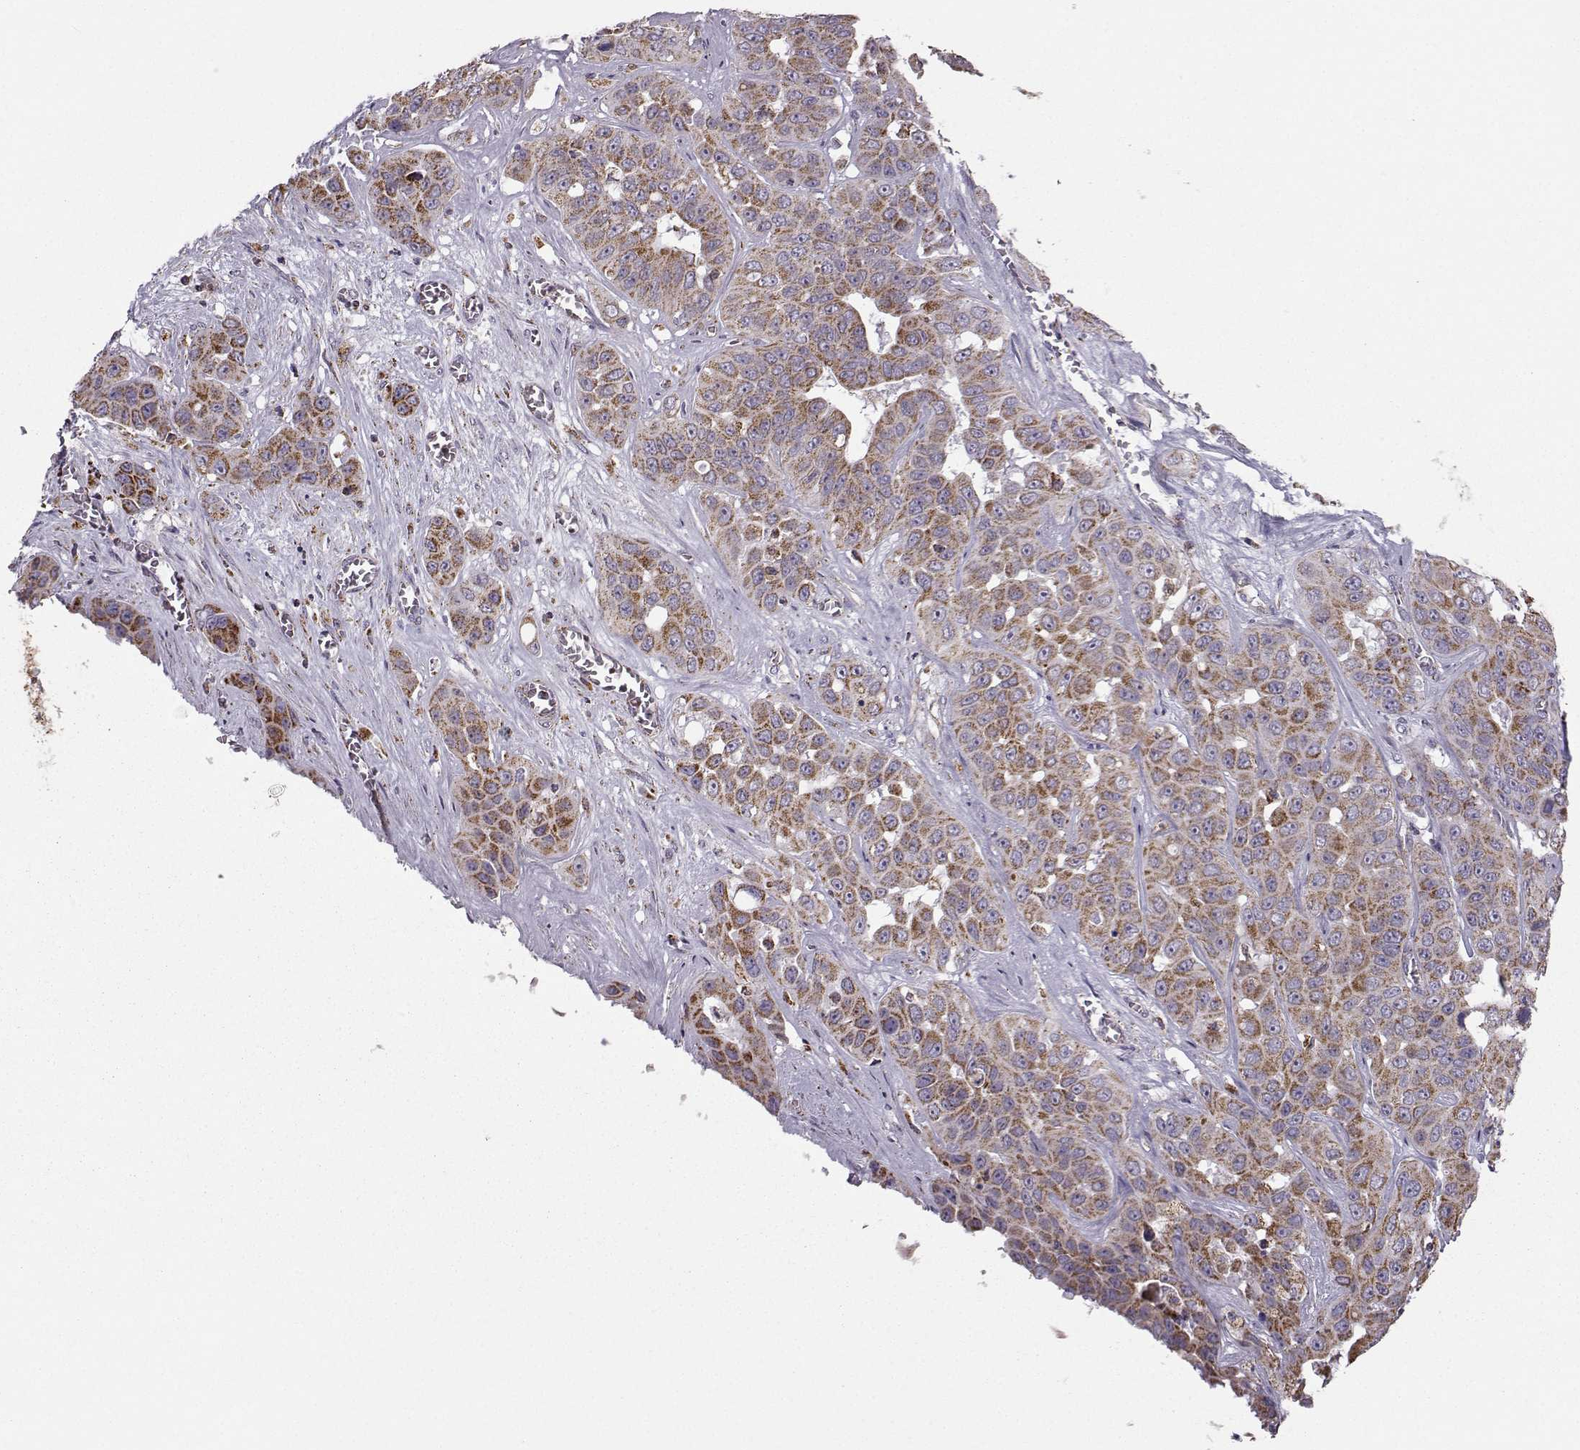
{"staining": {"intensity": "moderate", "quantity": ">75%", "location": "cytoplasmic/membranous"}, "tissue": "liver cancer", "cell_type": "Tumor cells", "image_type": "cancer", "snomed": [{"axis": "morphology", "description": "Cholangiocarcinoma"}, {"axis": "topography", "description": "Liver"}], "caption": "Moderate cytoplasmic/membranous protein staining is seen in about >75% of tumor cells in cholangiocarcinoma (liver). The protein of interest is stained brown, and the nuclei are stained in blue (DAB IHC with brightfield microscopy, high magnification).", "gene": "NECAB3", "patient": {"sex": "female", "age": 52}}